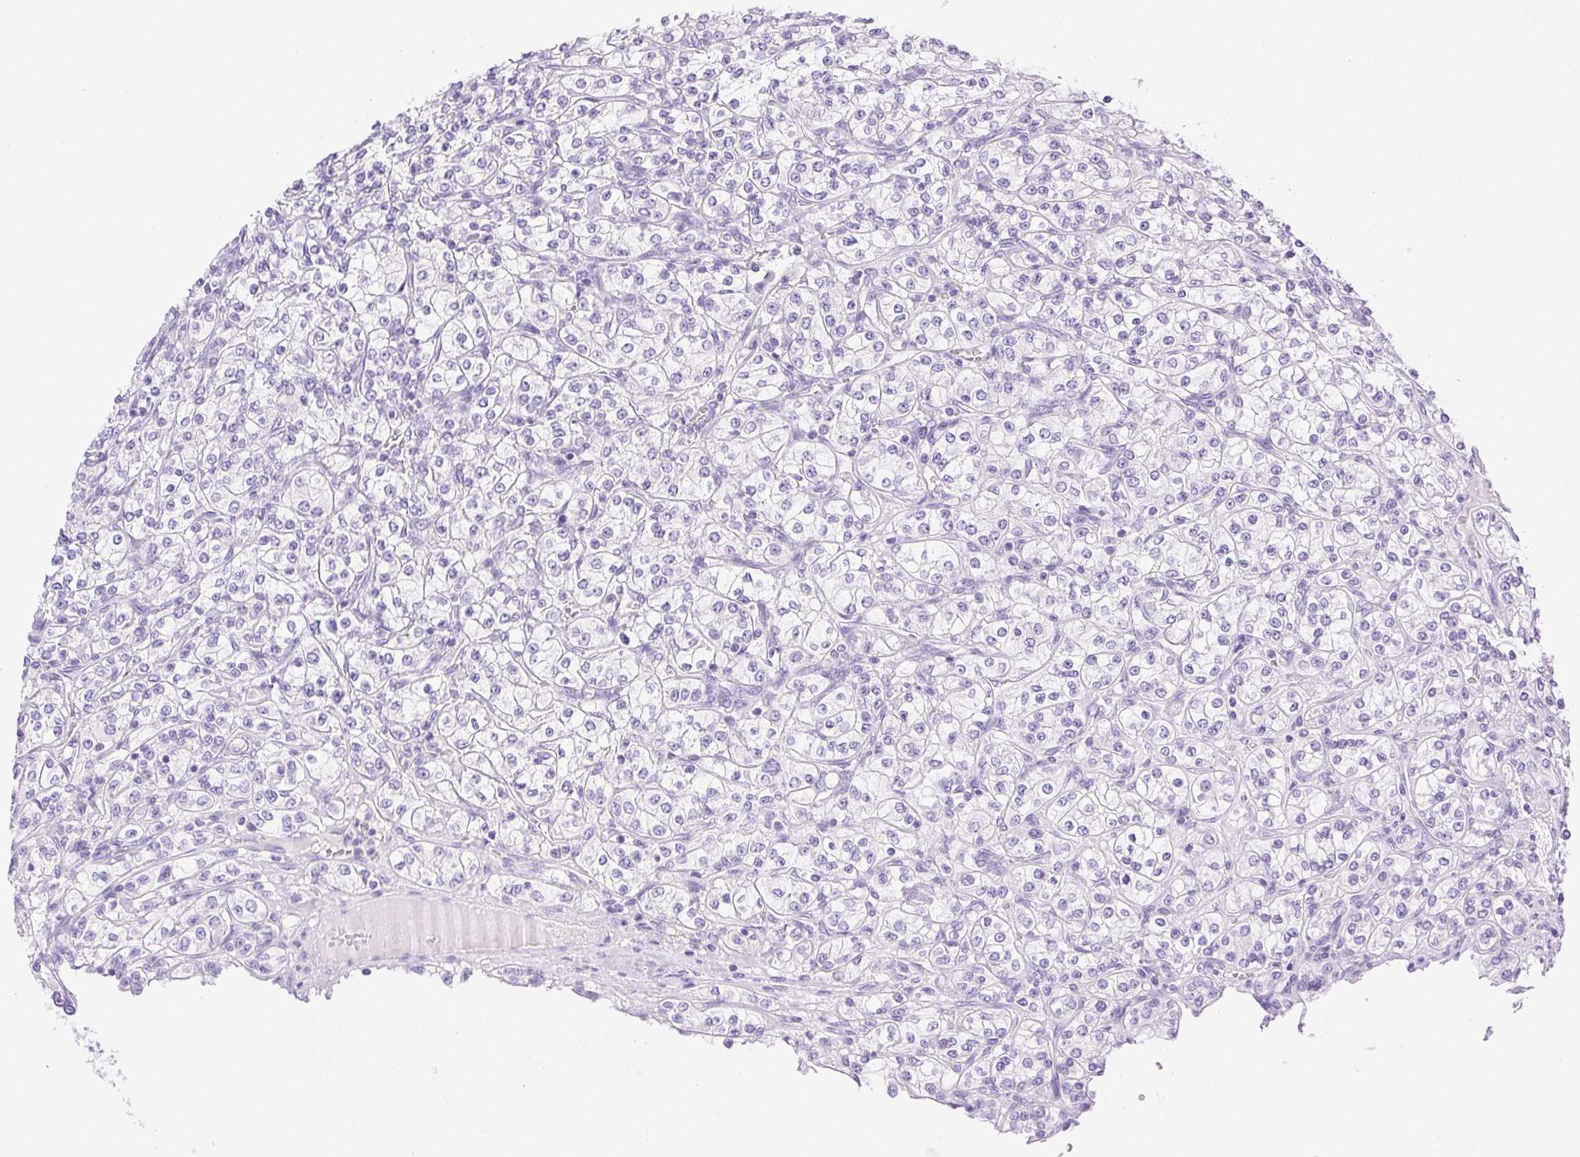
{"staining": {"intensity": "negative", "quantity": "none", "location": "none"}, "tissue": "renal cancer", "cell_type": "Tumor cells", "image_type": "cancer", "snomed": [{"axis": "morphology", "description": "Adenocarcinoma, NOS"}, {"axis": "topography", "description": "Kidney"}], "caption": "Immunohistochemical staining of renal cancer reveals no significant staining in tumor cells.", "gene": "SPACA4", "patient": {"sex": "male", "age": 77}}